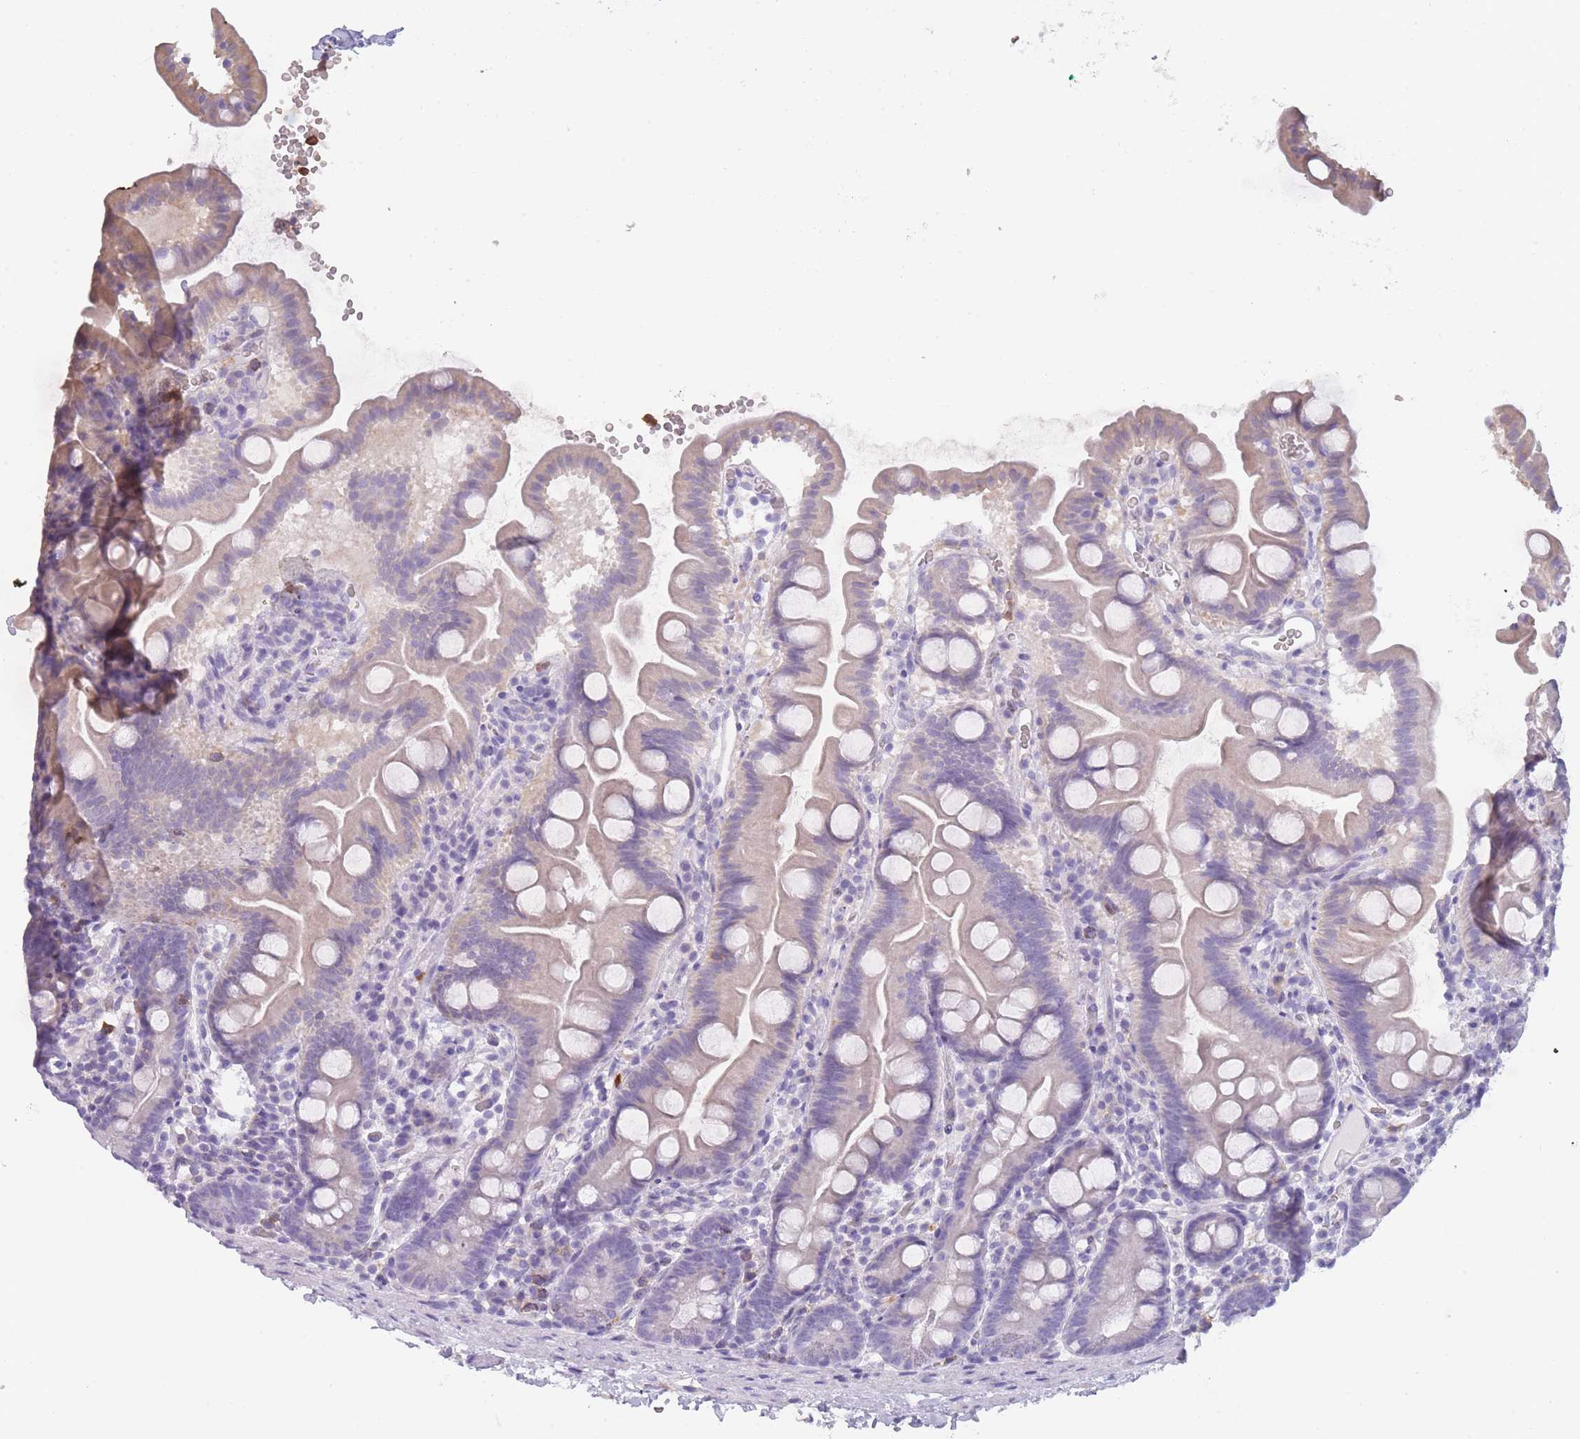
{"staining": {"intensity": "negative", "quantity": "none", "location": "none"}, "tissue": "small intestine", "cell_type": "Glandular cells", "image_type": "normal", "snomed": [{"axis": "morphology", "description": "Normal tissue, NOS"}, {"axis": "topography", "description": "Small intestine"}], "caption": "Glandular cells are negative for brown protein staining in benign small intestine.", "gene": "CR1L", "patient": {"sex": "female", "age": 68}}